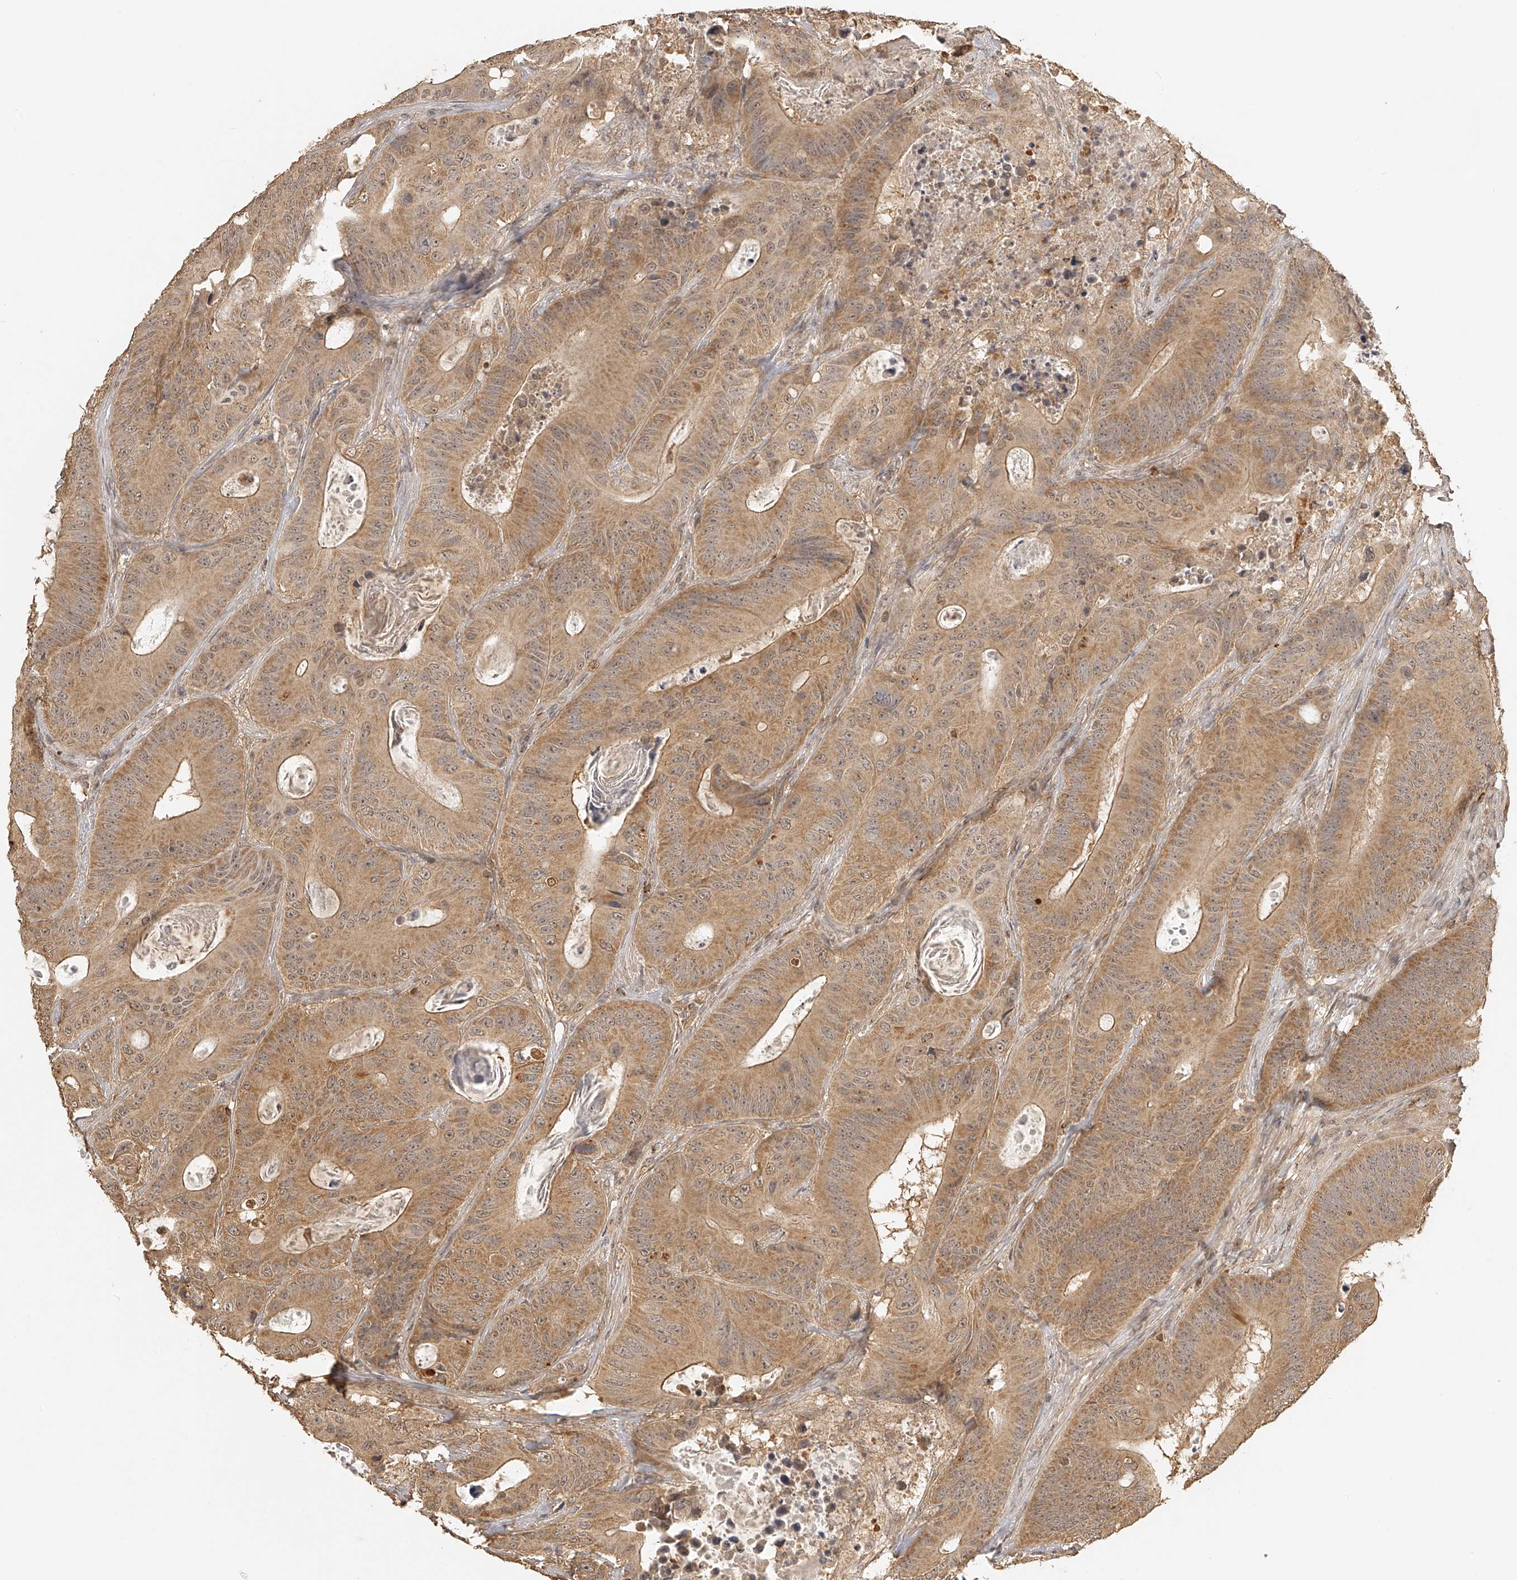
{"staining": {"intensity": "moderate", "quantity": ">75%", "location": "cytoplasmic/membranous"}, "tissue": "colorectal cancer", "cell_type": "Tumor cells", "image_type": "cancer", "snomed": [{"axis": "morphology", "description": "Adenocarcinoma, NOS"}, {"axis": "topography", "description": "Colon"}], "caption": "Immunohistochemistry (IHC) (DAB) staining of colorectal cancer (adenocarcinoma) reveals moderate cytoplasmic/membranous protein positivity in about >75% of tumor cells.", "gene": "BCL2L11", "patient": {"sex": "male", "age": 83}}